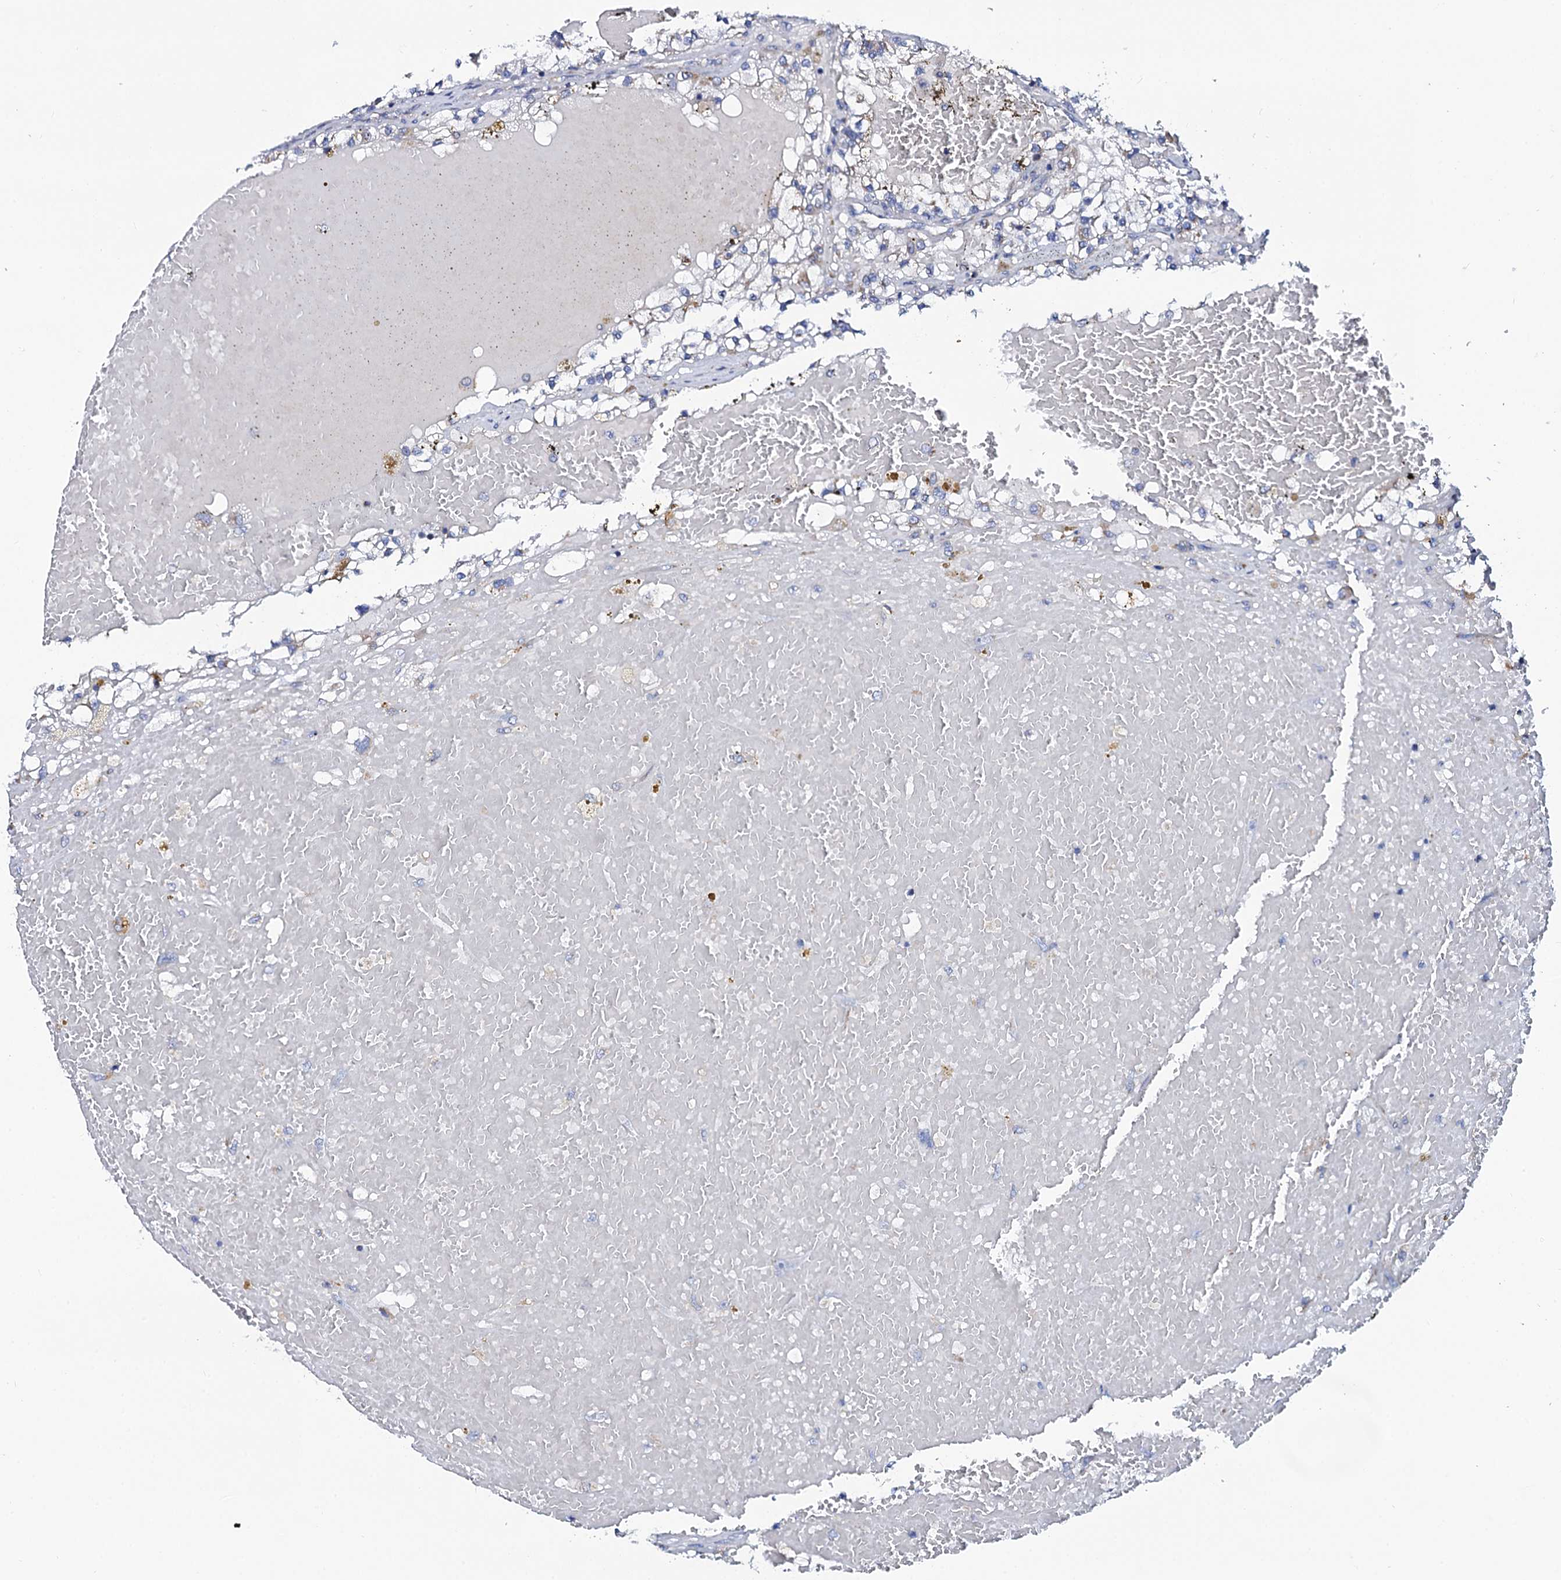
{"staining": {"intensity": "negative", "quantity": "none", "location": "none"}, "tissue": "renal cancer", "cell_type": "Tumor cells", "image_type": "cancer", "snomed": [{"axis": "morphology", "description": "Normal tissue, NOS"}, {"axis": "morphology", "description": "Adenocarcinoma, NOS"}, {"axis": "topography", "description": "Kidney"}], "caption": "Tumor cells are negative for brown protein staining in renal cancer.", "gene": "SLC37A4", "patient": {"sex": "male", "age": 68}}